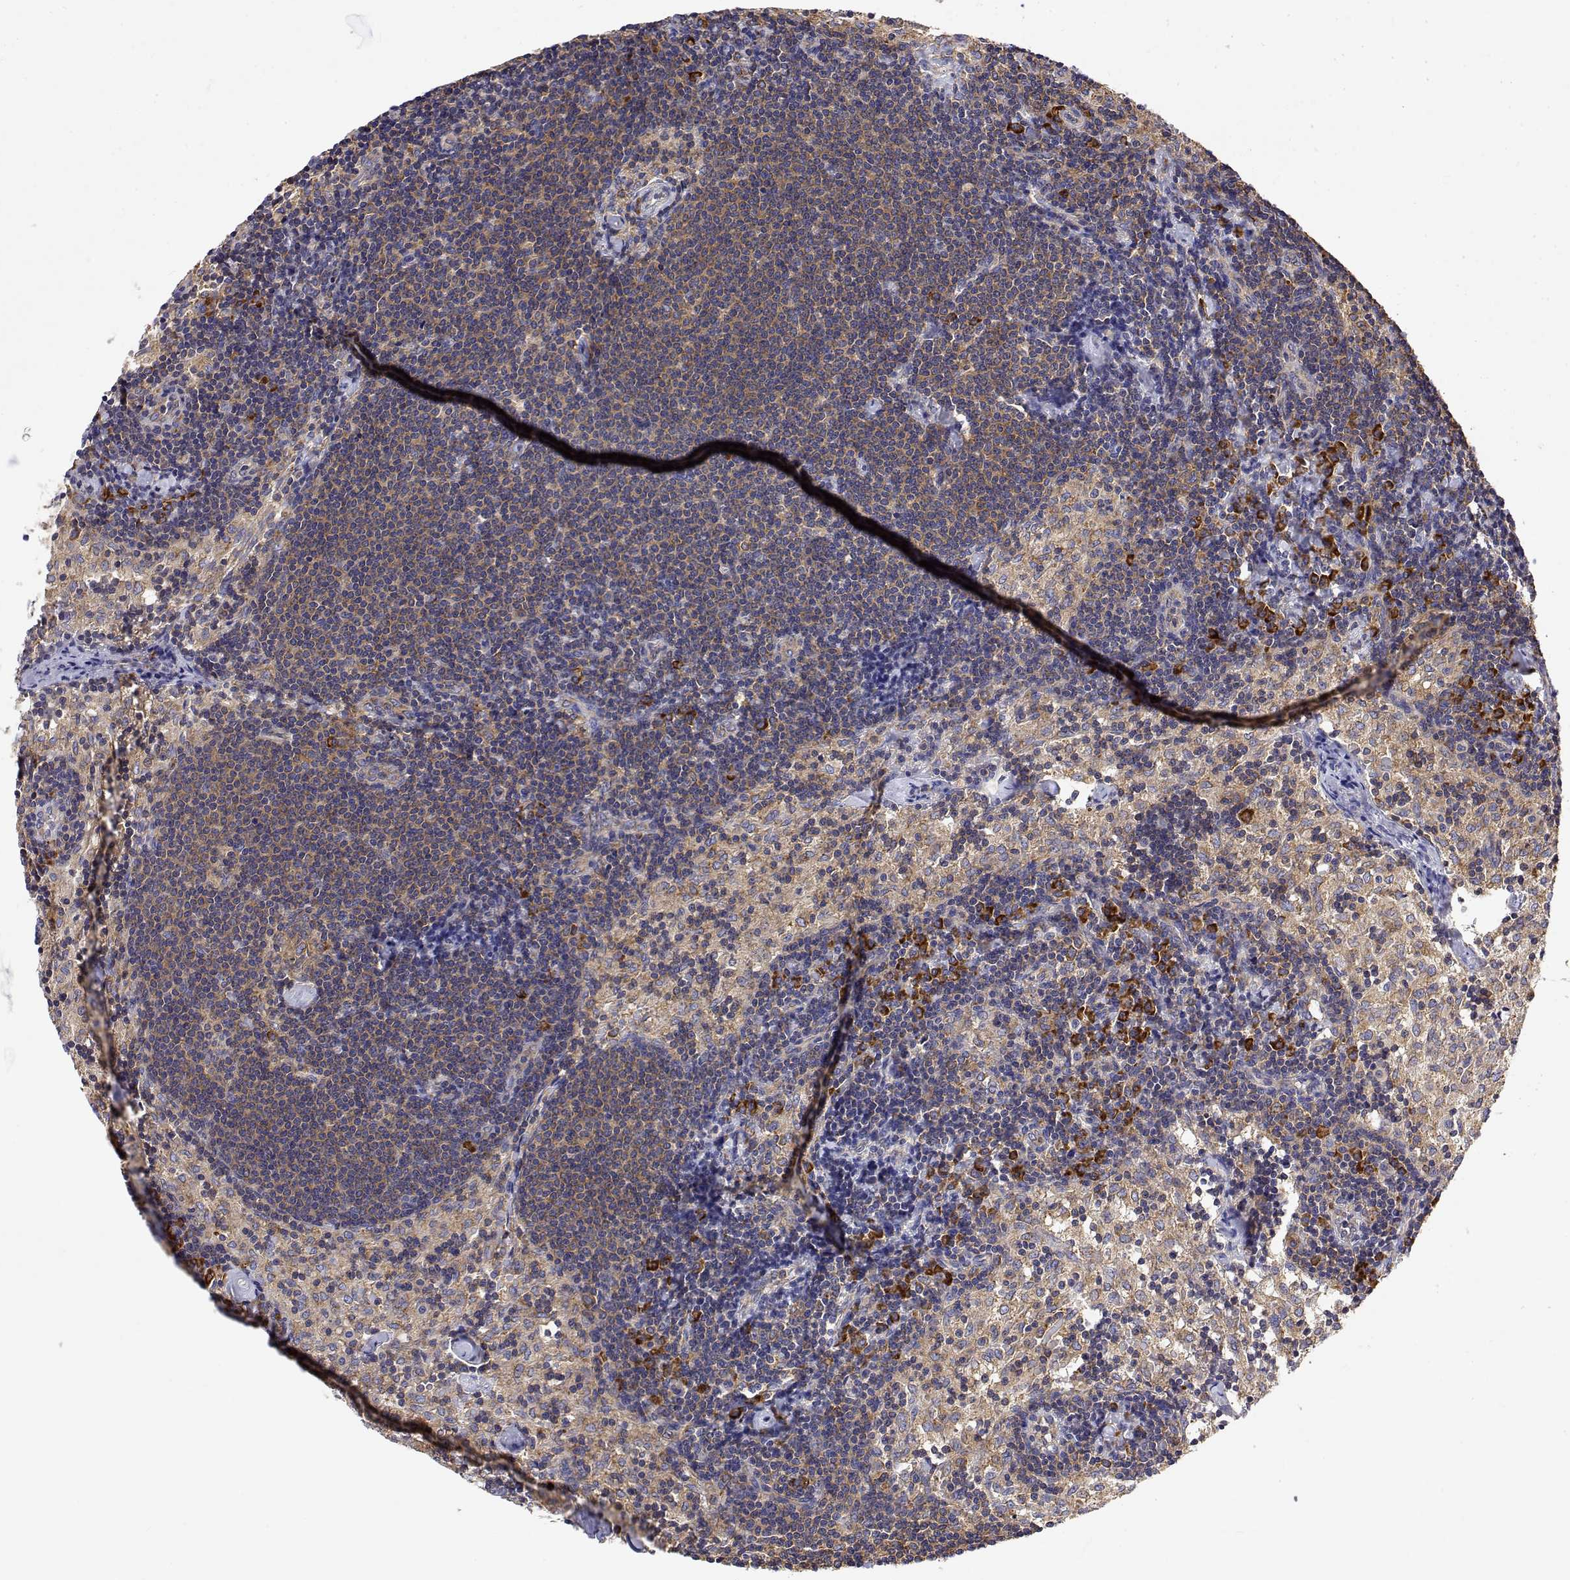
{"staining": {"intensity": "moderate", "quantity": ">75%", "location": "cytoplasmic/membranous"}, "tissue": "lymph node", "cell_type": "Germinal center cells", "image_type": "normal", "snomed": [{"axis": "morphology", "description": "Normal tissue, NOS"}, {"axis": "topography", "description": "Lymph node"}], "caption": "DAB immunohistochemical staining of benign human lymph node displays moderate cytoplasmic/membranous protein staining in about >75% of germinal center cells.", "gene": "EEF1G", "patient": {"sex": "female", "age": 69}}